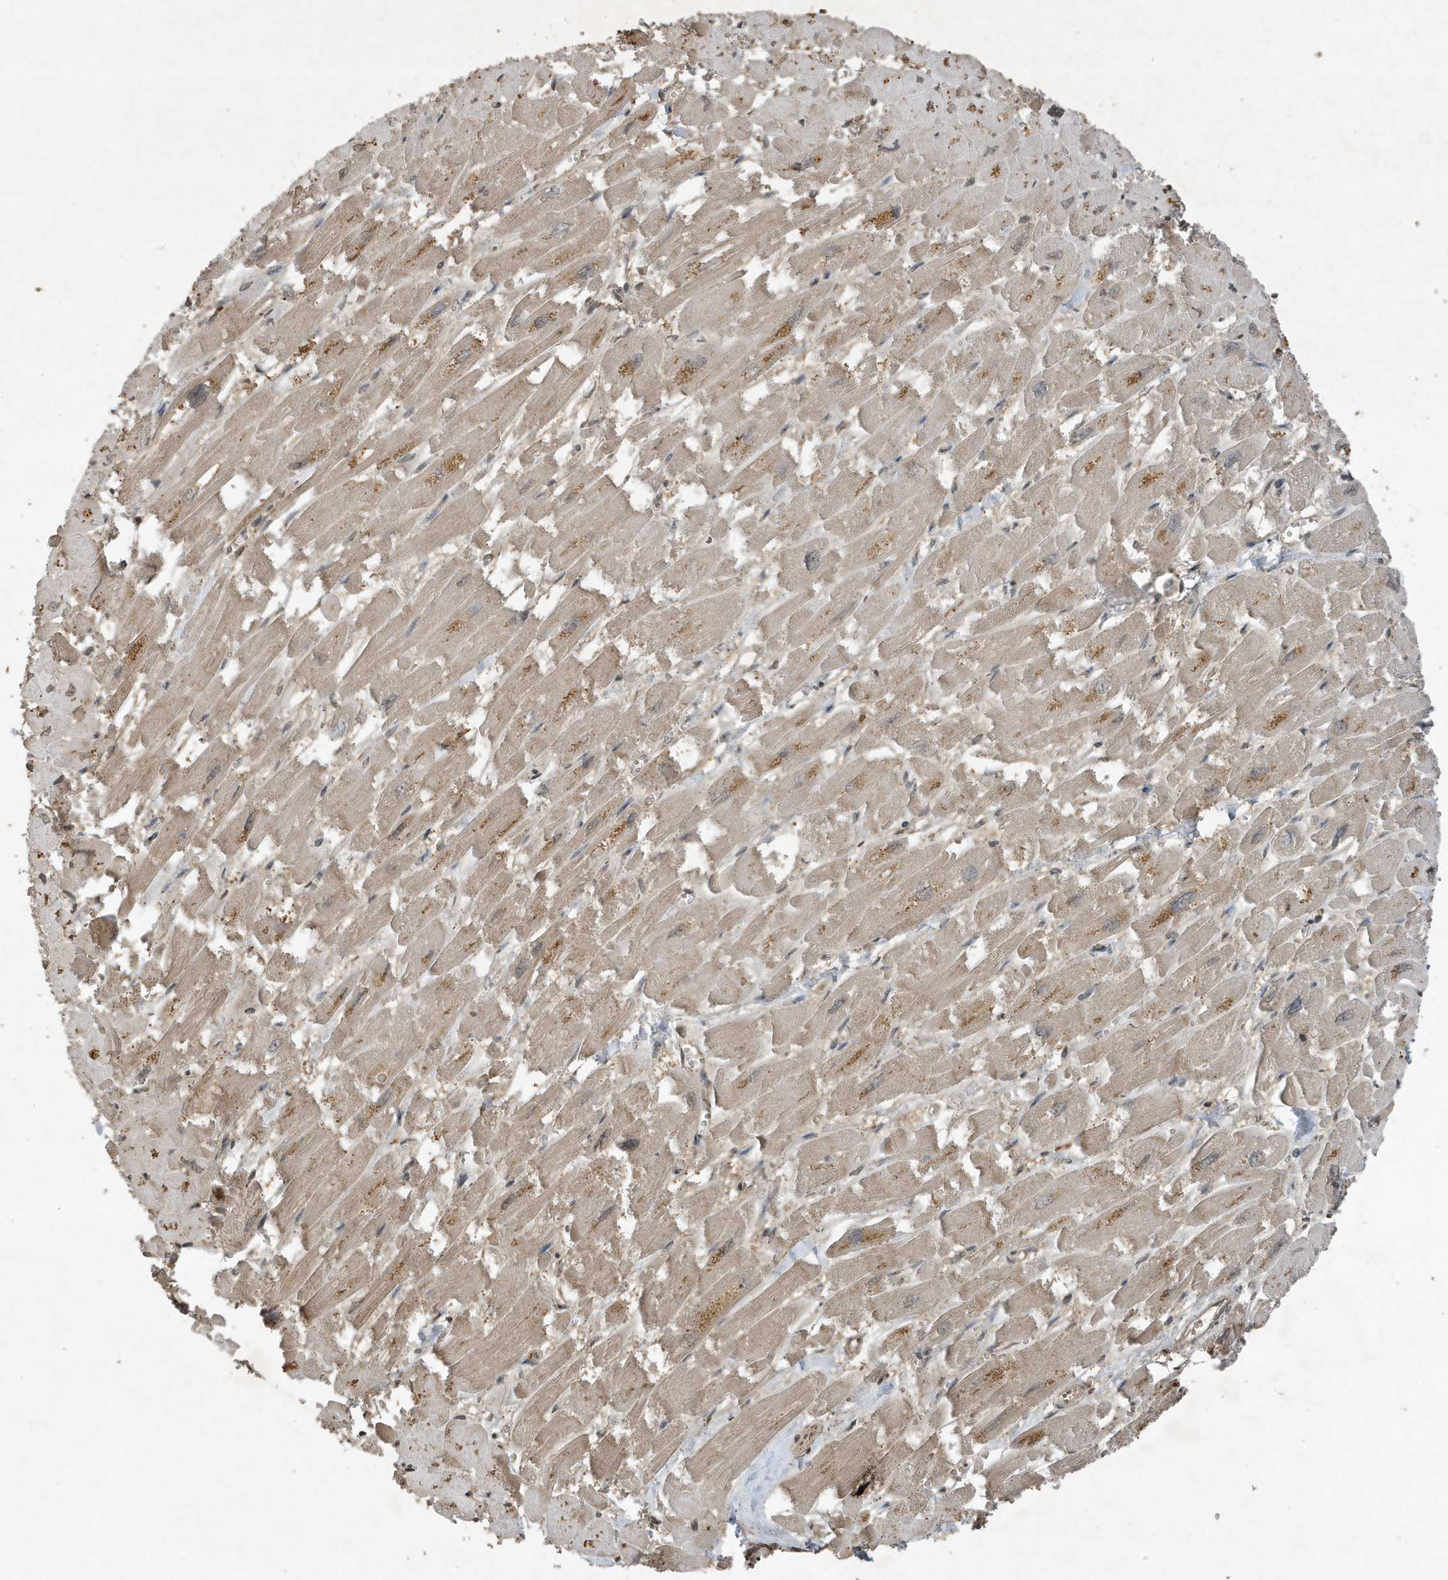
{"staining": {"intensity": "weak", "quantity": "25%-75%", "location": "cytoplasmic/membranous"}, "tissue": "heart muscle", "cell_type": "Cardiomyocytes", "image_type": "normal", "snomed": [{"axis": "morphology", "description": "Normal tissue, NOS"}, {"axis": "topography", "description": "Heart"}], "caption": "Weak cytoplasmic/membranous positivity is identified in about 25%-75% of cardiomyocytes in benign heart muscle.", "gene": "HSPA1A", "patient": {"sex": "male", "age": 54}}